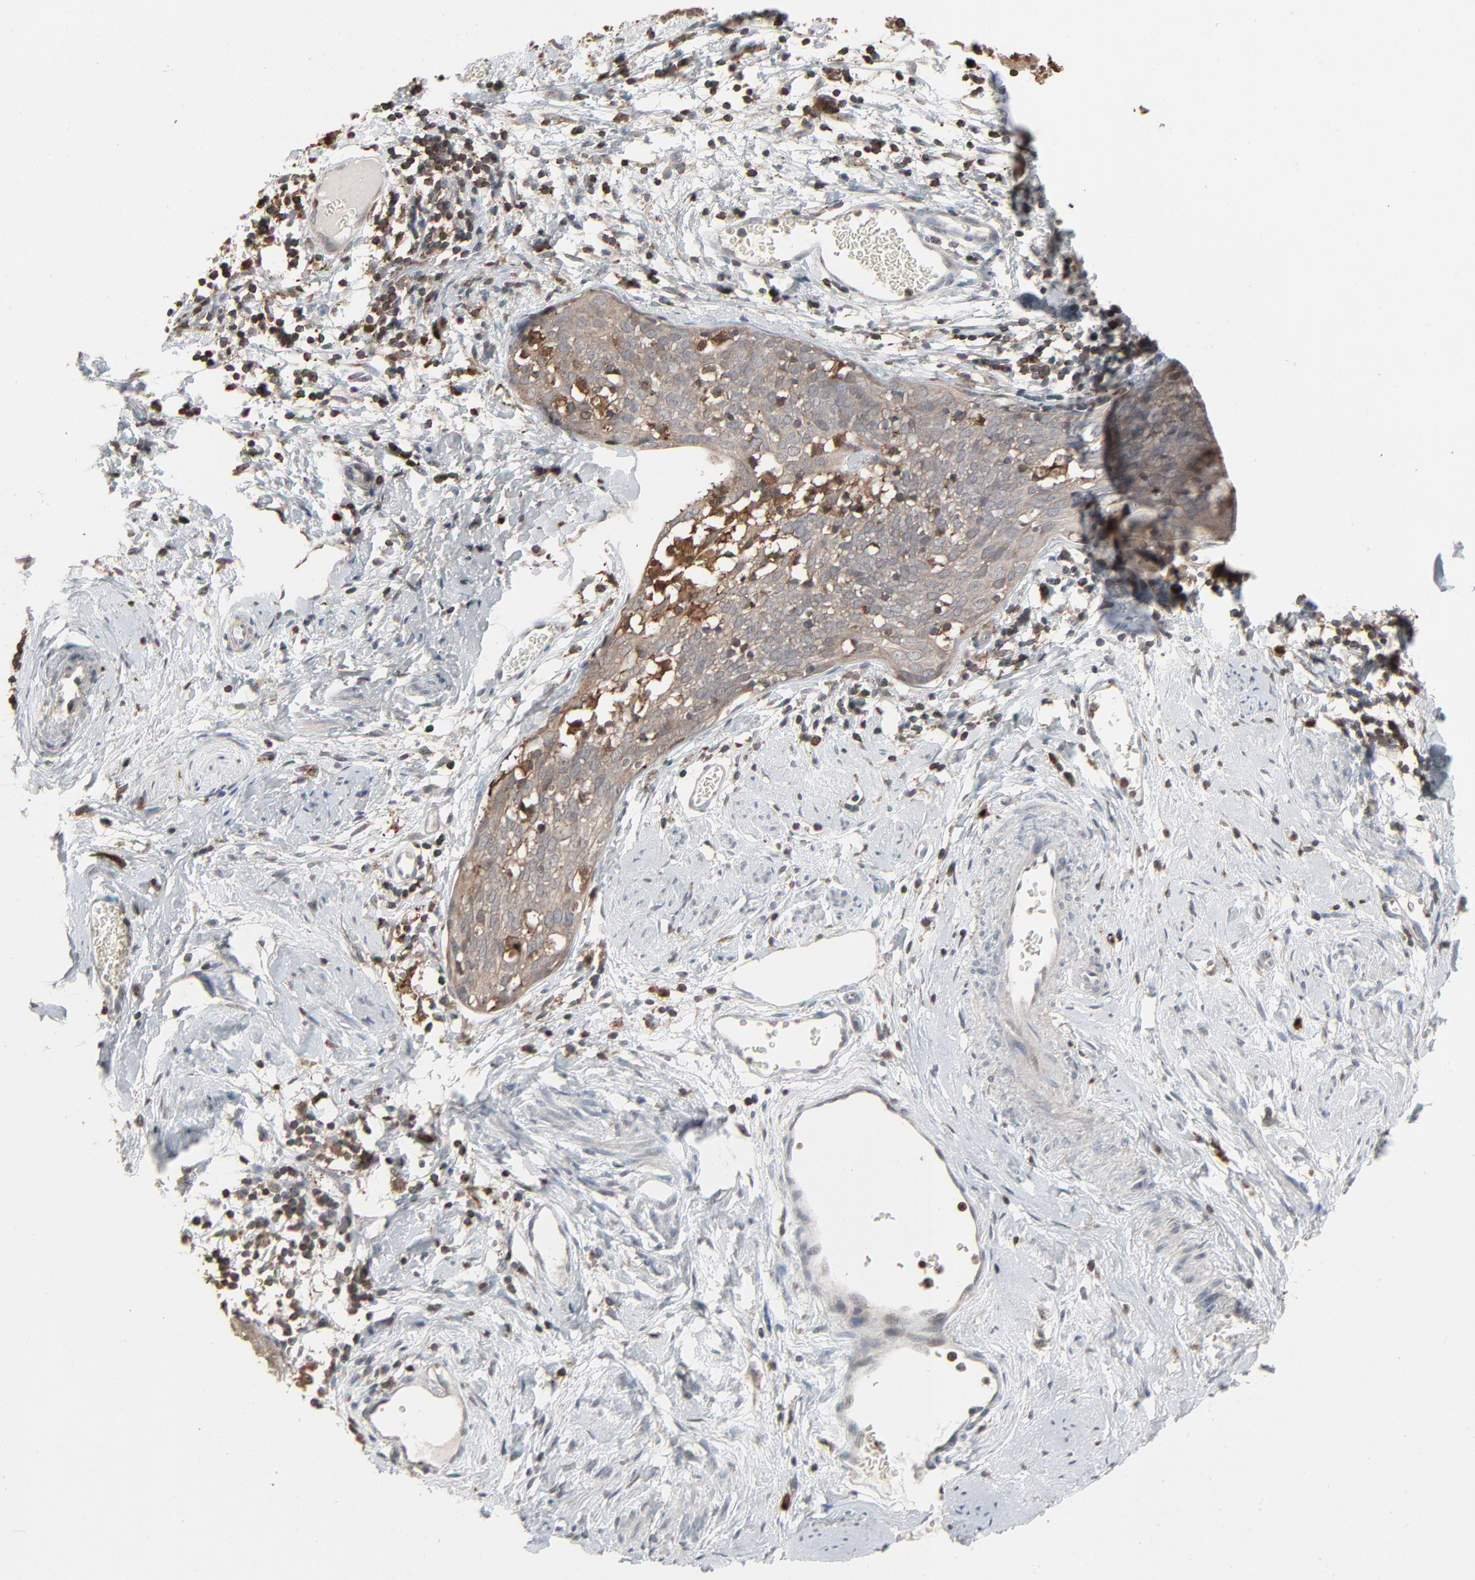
{"staining": {"intensity": "weak", "quantity": "25%-75%", "location": "cytoplasmic/membranous"}, "tissue": "cervical cancer", "cell_type": "Tumor cells", "image_type": "cancer", "snomed": [{"axis": "morphology", "description": "Normal tissue, NOS"}, {"axis": "morphology", "description": "Squamous cell carcinoma, NOS"}, {"axis": "topography", "description": "Cervix"}], "caption": "IHC image of cervical cancer stained for a protein (brown), which reveals low levels of weak cytoplasmic/membranous staining in about 25%-75% of tumor cells.", "gene": "DOCK8", "patient": {"sex": "female", "age": 67}}